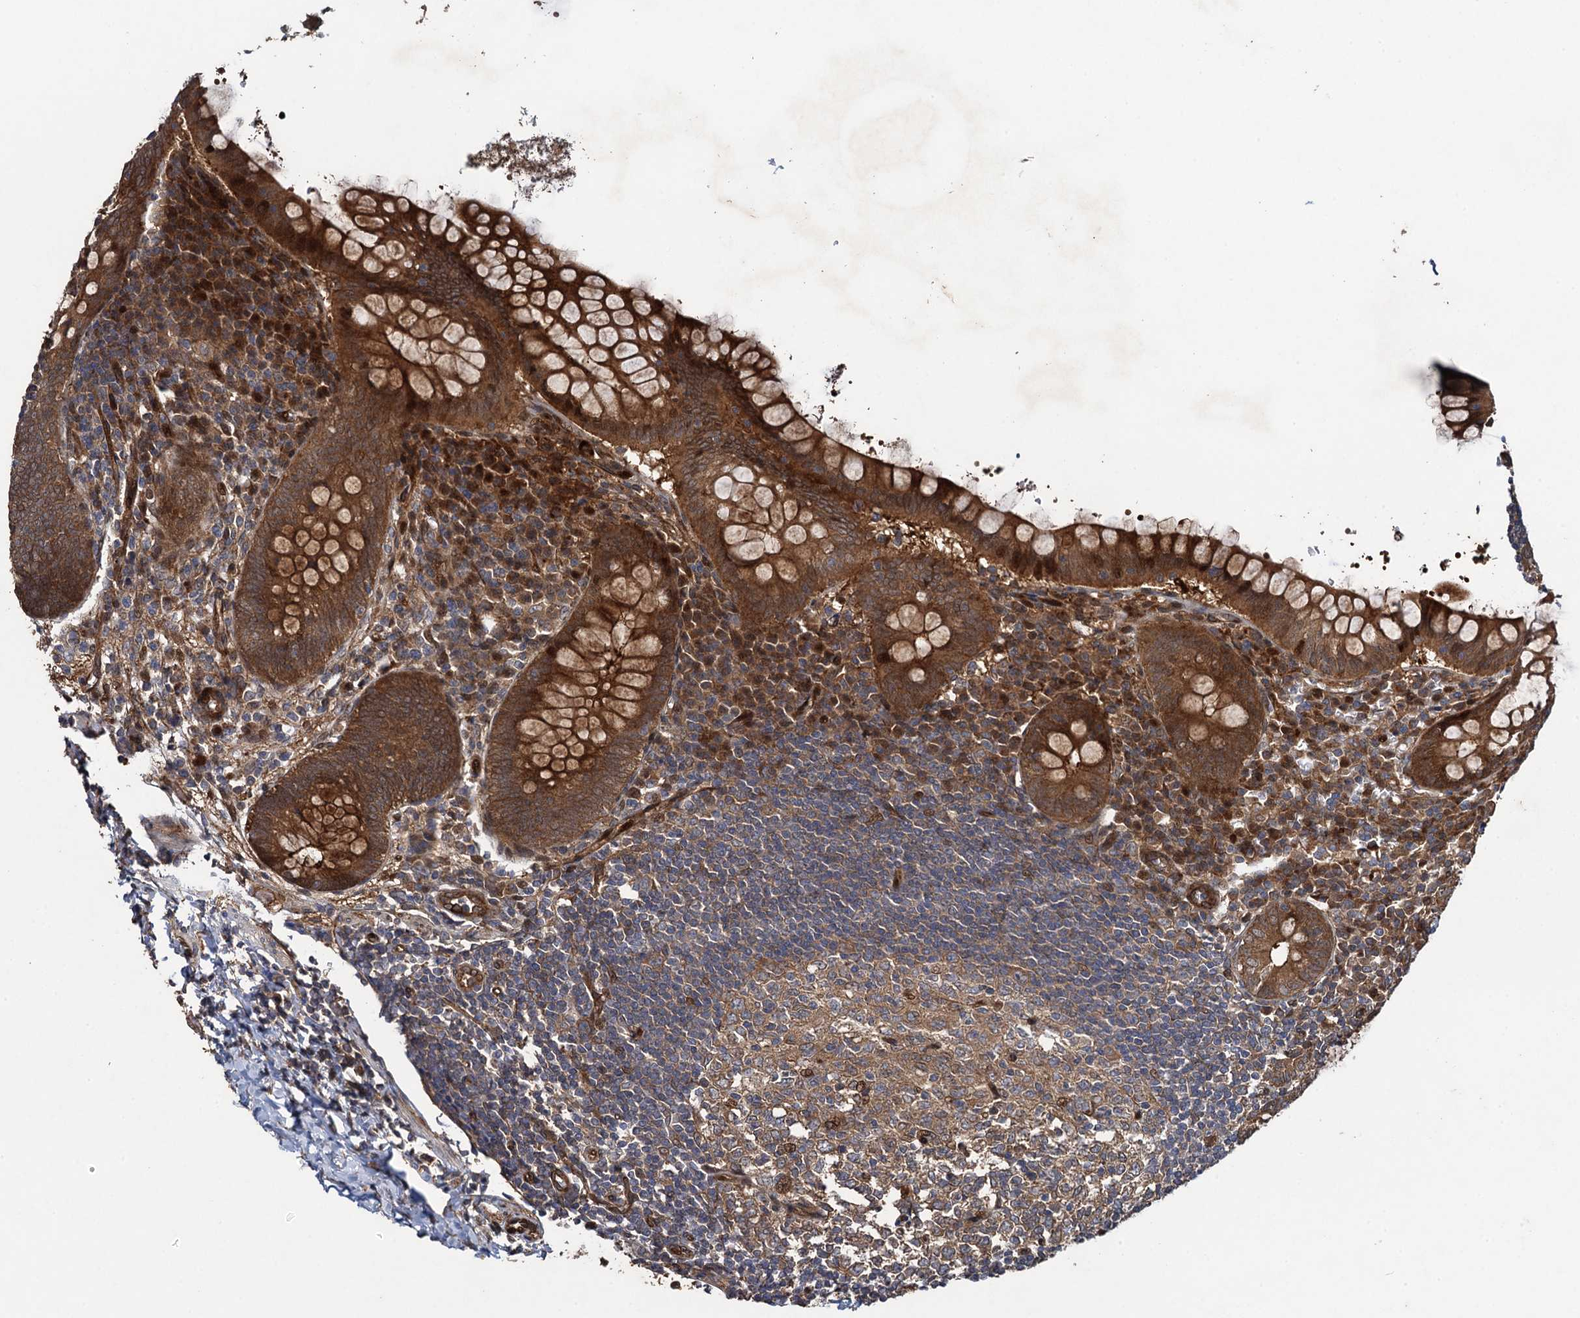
{"staining": {"intensity": "strong", "quantity": ">75%", "location": "cytoplasmic/membranous"}, "tissue": "appendix", "cell_type": "Glandular cells", "image_type": "normal", "snomed": [{"axis": "morphology", "description": "Normal tissue, NOS"}, {"axis": "topography", "description": "Appendix"}], "caption": "Strong cytoplasmic/membranous protein staining is present in about >75% of glandular cells in appendix. The staining was performed using DAB (3,3'-diaminobenzidine), with brown indicating positive protein expression. Nuclei are stained blue with hematoxylin.", "gene": "RHOBTB1", "patient": {"sex": "female", "age": 33}}